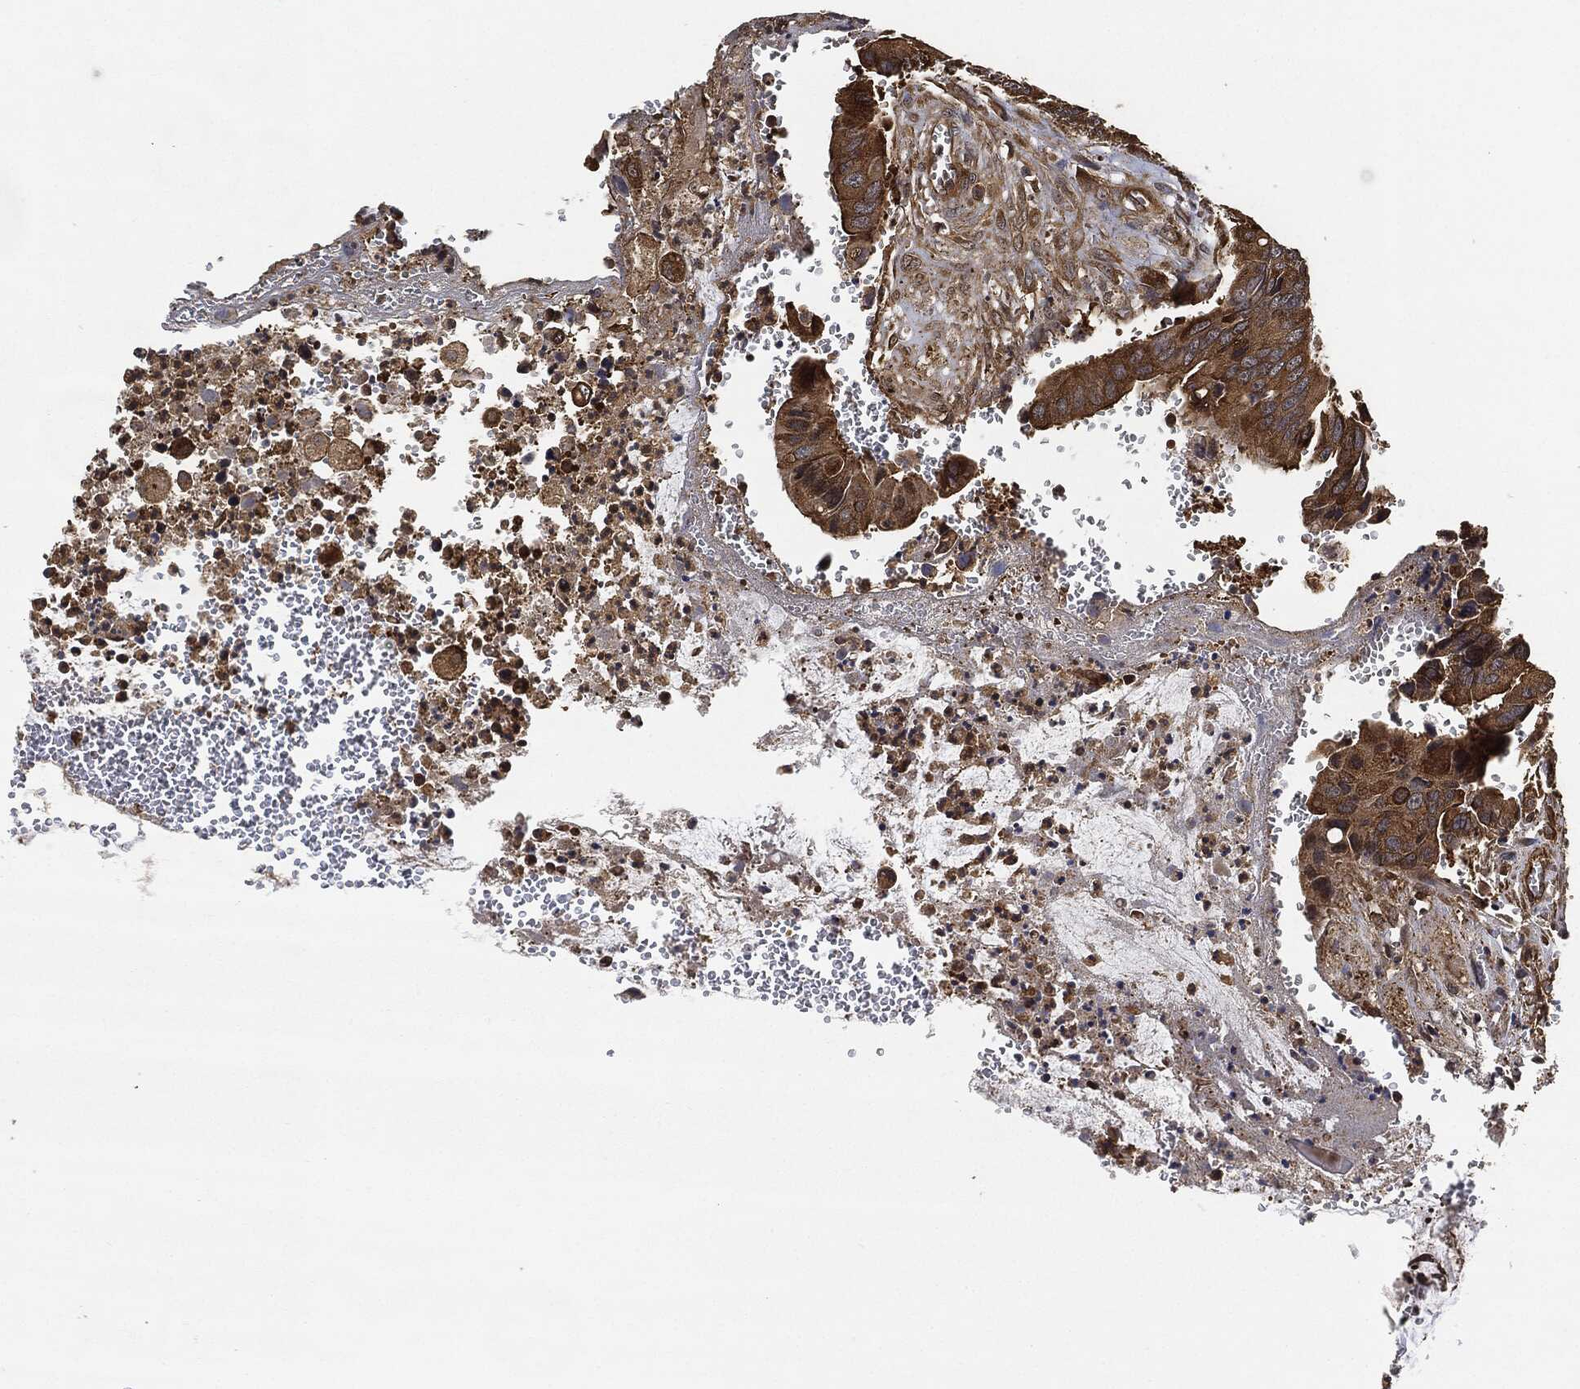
{"staining": {"intensity": "strong", "quantity": ">75%", "location": "cytoplasmic/membranous"}, "tissue": "colorectal cancer", "cell_type": "Tumor cells", "image_type": "cancer", "snomed": [{"axis": "morphology", "description": "Adenocarcinoma, NOS"}, {"axis": "topography", "description": "Colon"}], "caption": "Colorectal cancer stained with a protein marker exhibits strong staining in tumor cells.", "gene": "CEP290", "patient": {"sex": "female", "age": 78}}